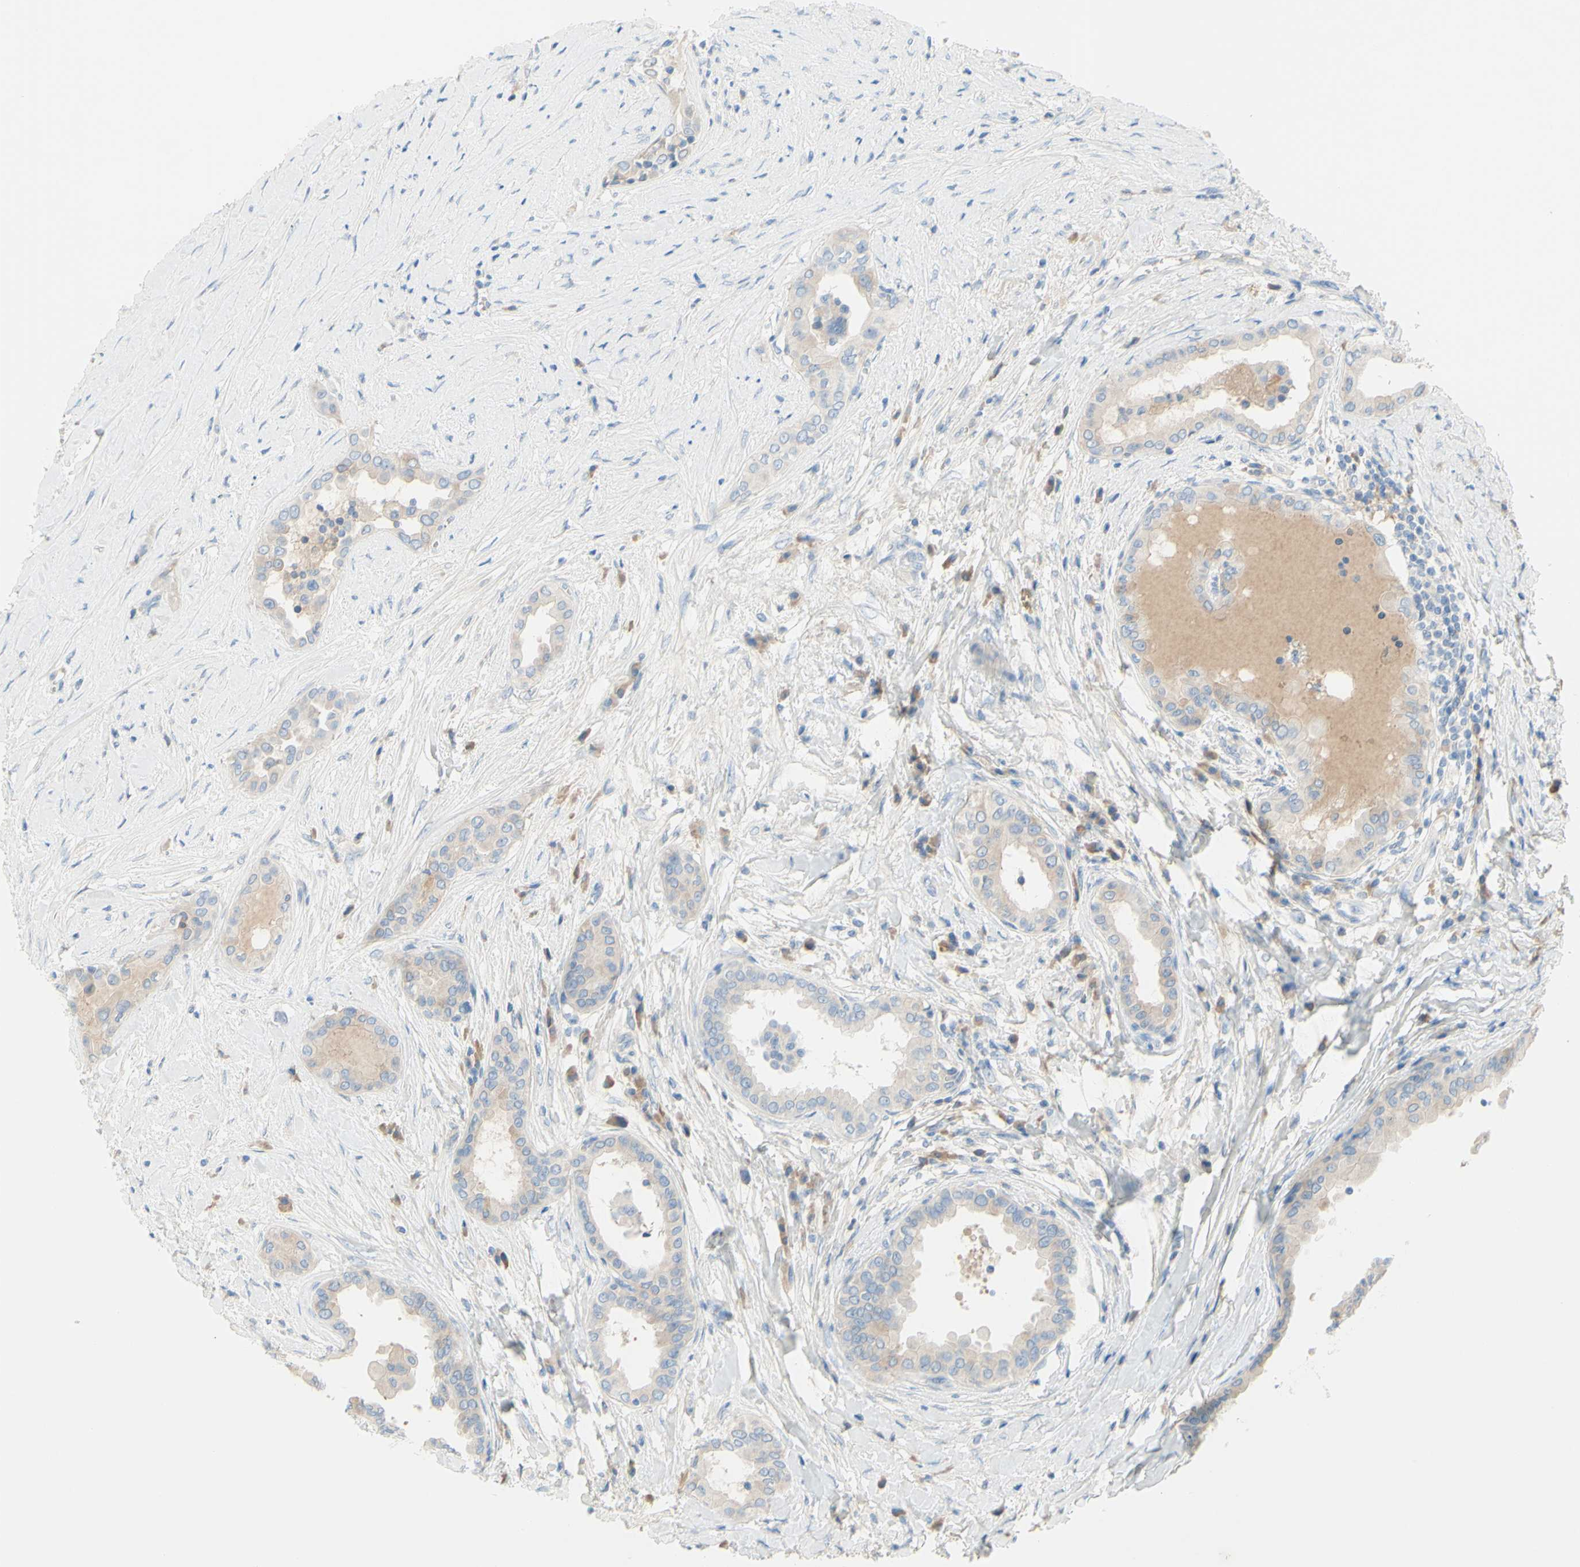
{"staining": {"intensity": "weak", "quantity": "<25%", "location": "cytoplasmic/membranous"}, "tissue": "thyroid cancer", "cell_type": "Tumor cells", "image_type": "cancer", "snomed": [{"axis": "morphology", "description": "Papillary adenocarcinoma, NOS"}, {"axis": "topography", "description": "Thyroid gland"}], "caption": "An image of human thyroid cancer (papillary adenocarcinoma) is negative for staining in tumor cells.", "gene": "FDFT1", "patient": {"sex": "male", "age": 33}}